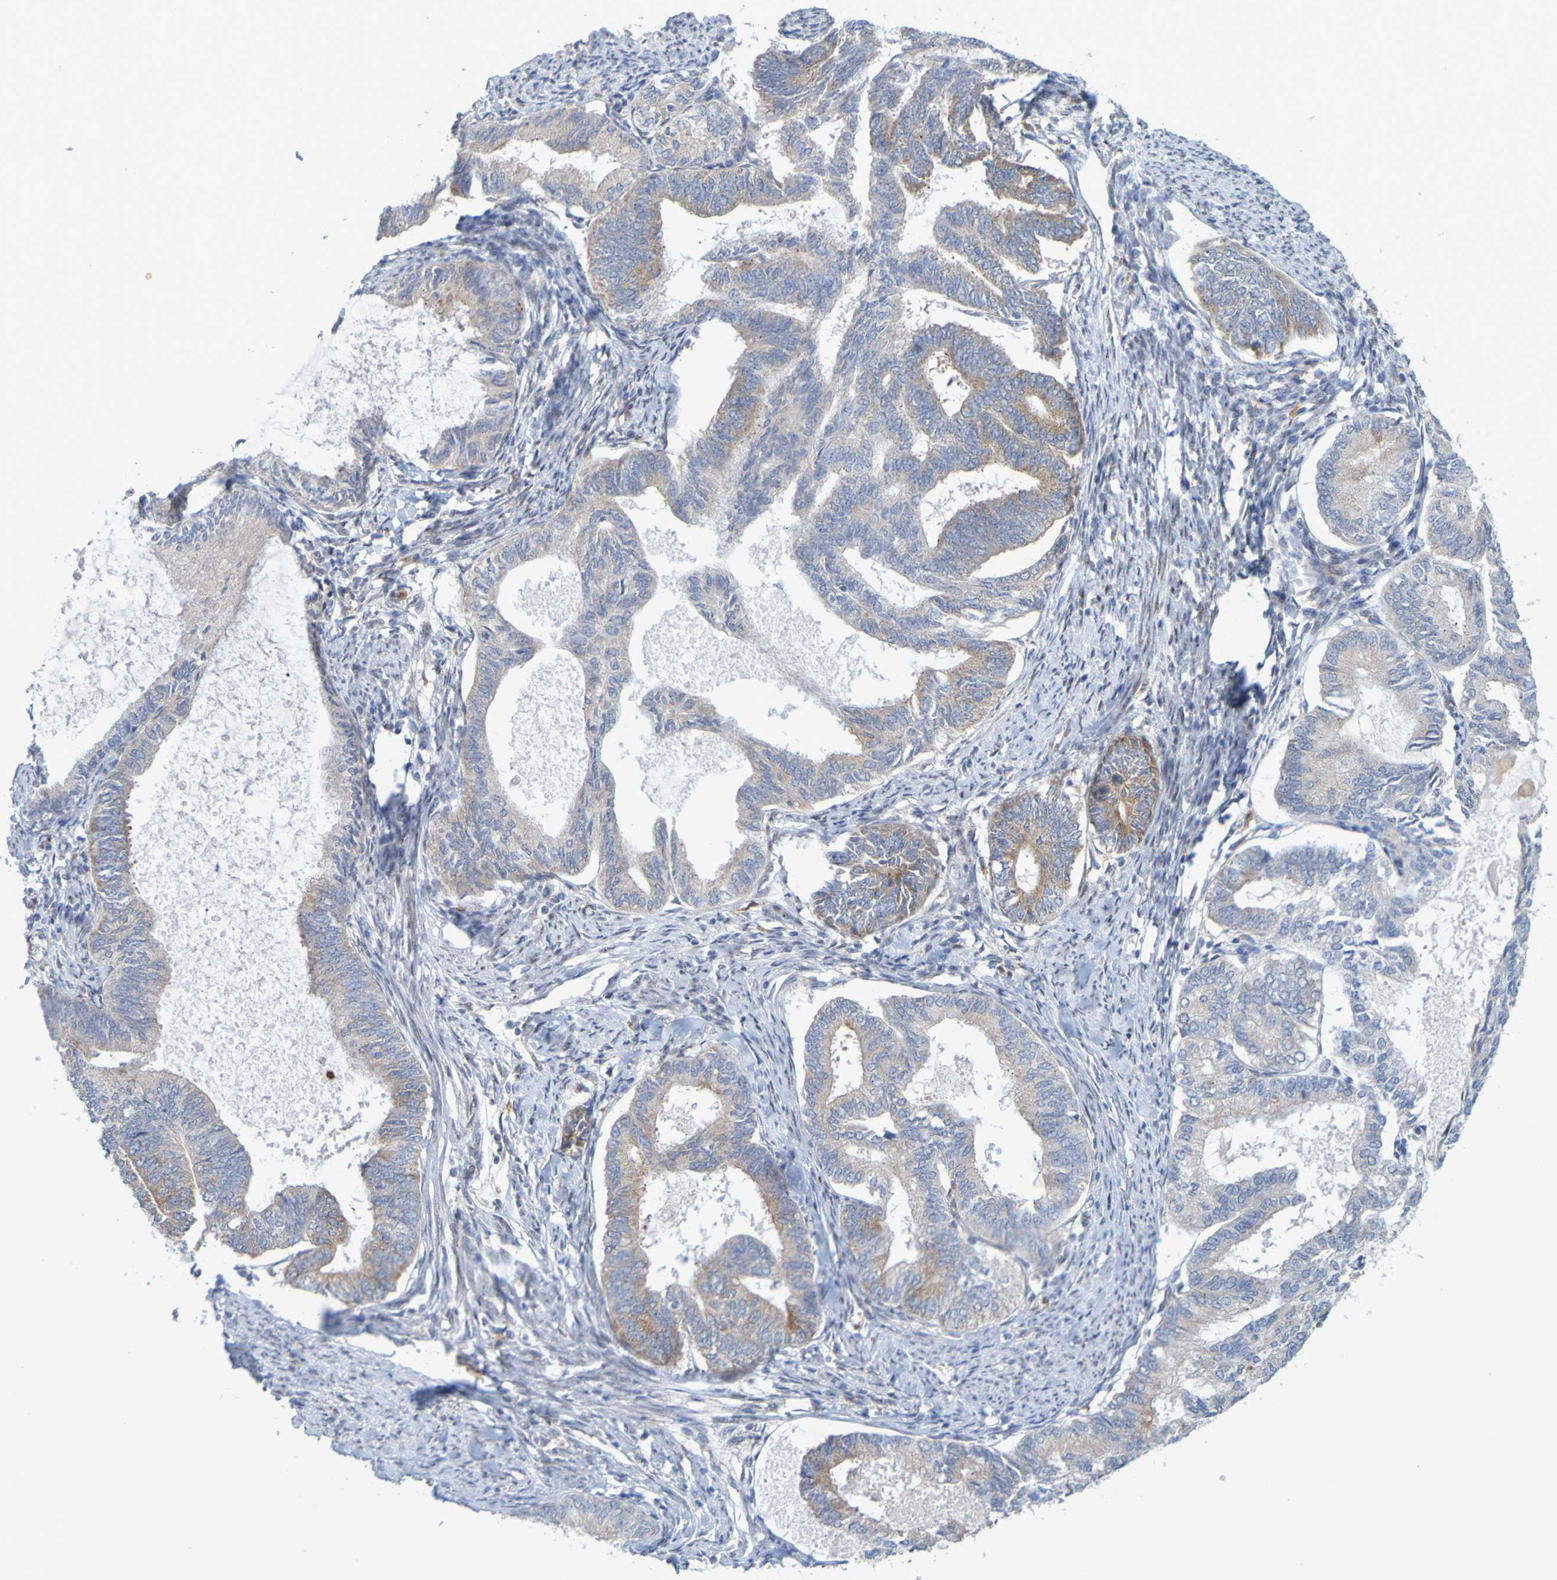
{"staining": {"intensity": "weak", "quantity": ">75%", "location": "cytoplasmic/membranous"}, "tissue": "endometrial cancer", "cell_type": "Tumor cells", "image_type": "cancer", "snomed": [{"axis": "morphology", "description": "Adenocarcinoma, NOS"}, {"axis": "topography", "description": "Endometrium"}], "caption": "A brown stain highlights weak cytoplasmic/membranous positivity of a protein in endometrial cancer (adenocarcinoma) tumor cells.", "gene": "MAG", "patient": {"sex": "female", "age": 86}}